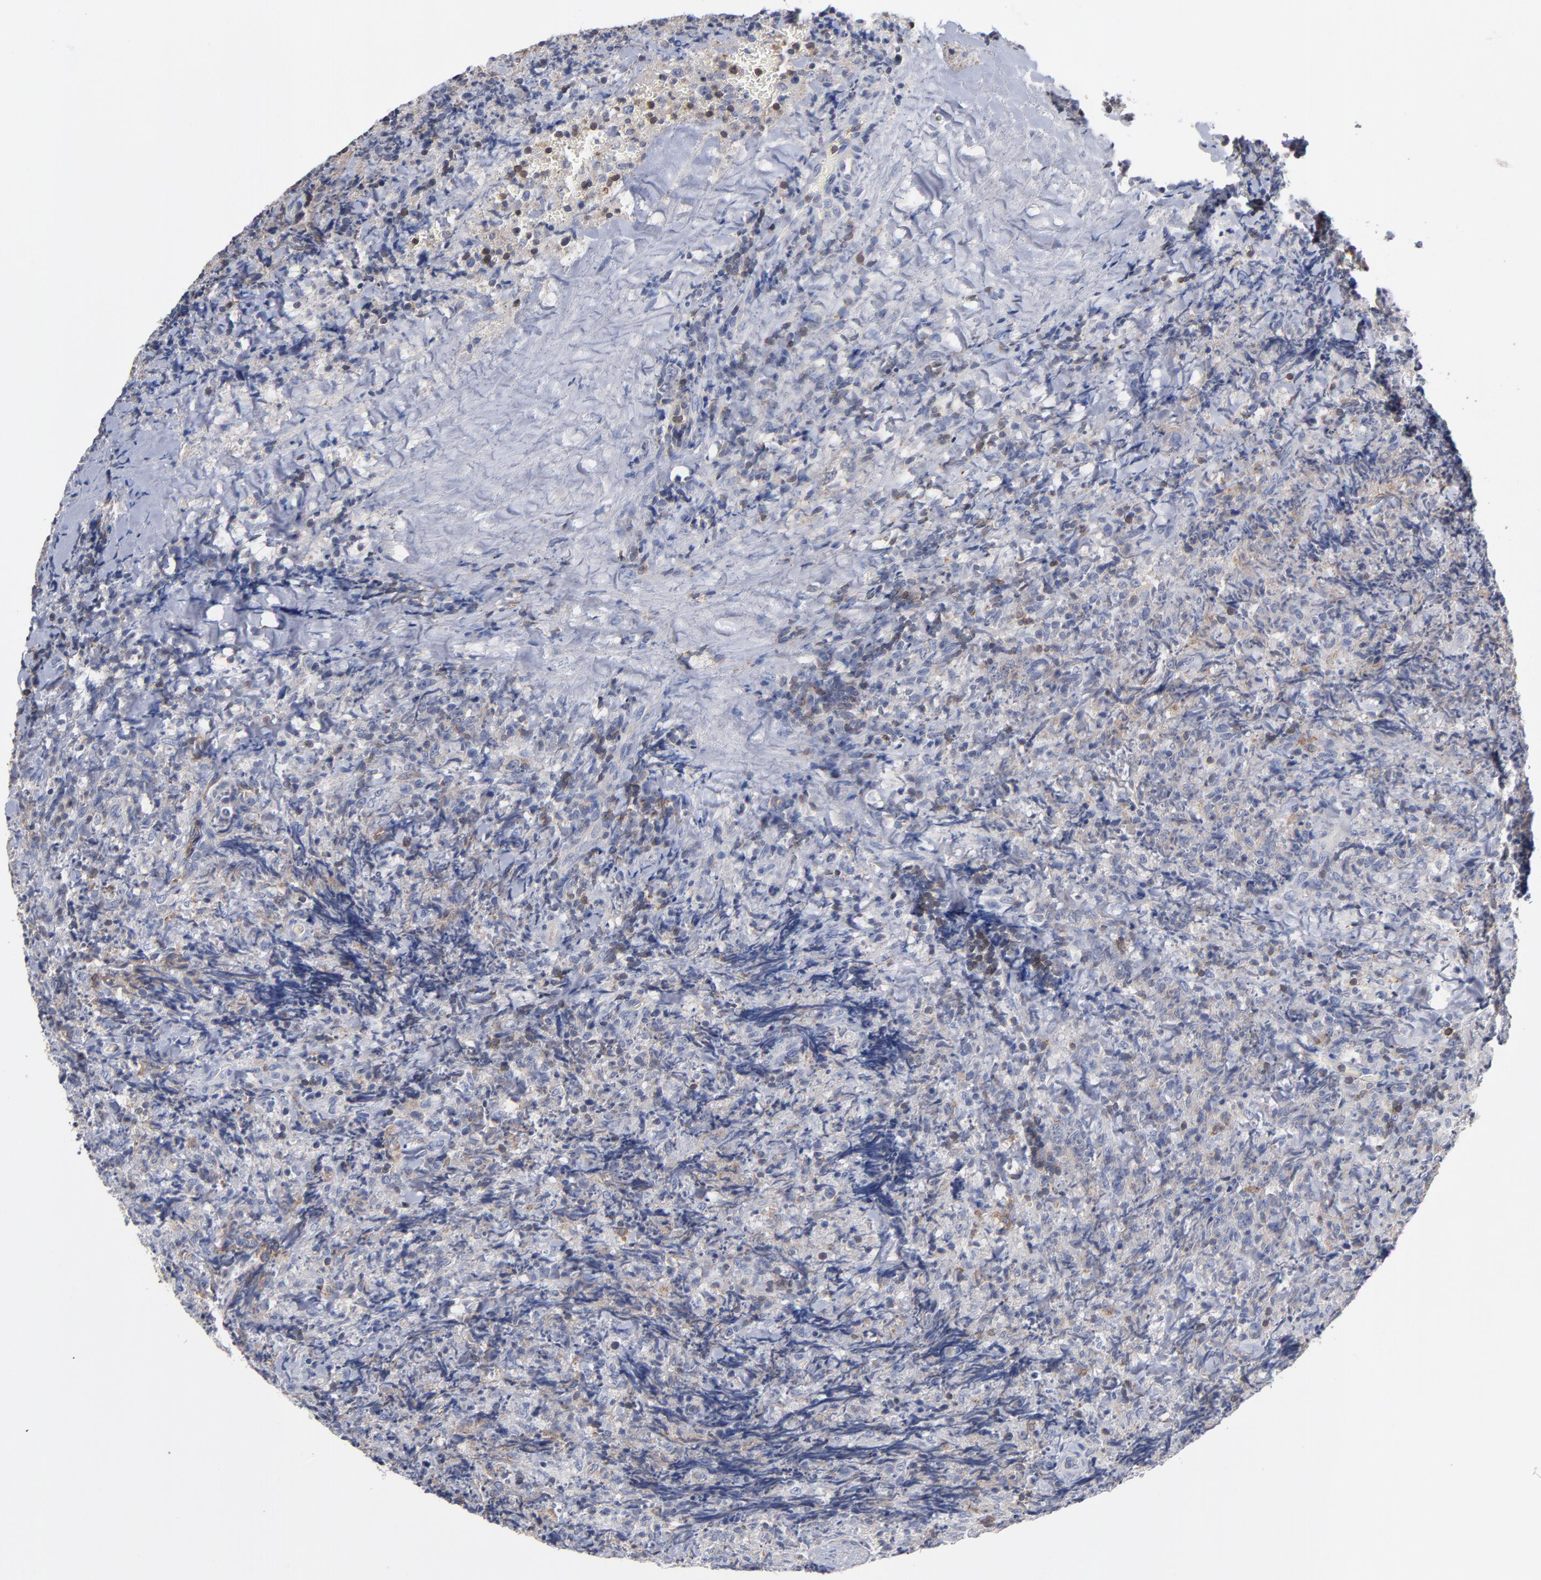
{"staining": {"intensity": "weak", "quantity": ">75%", "location": "cytoplasmic/membranous"}, "tissue": "lymphoma", "cell_type": "Tumor cells", "image_type": "cancer", "snomed": [{"axis": "morphology", "description": "Malignant lymphoma, non-Hodgkin's type, High grade"}, {"axis": "topography", "description": "Tonsil"}], "caption": "Brown immunohistochemical staining in human lymphoma exhibits weak cytoplasmic/membranous positivity in about >75% of tumor cells. The staining was performed using DAB (3,3'-diaminobenzidine) to visualize the protein expression in brown, while the nuclei were stained in blue with hematoxylin (Magnification: 20x).", "gene": "PDLIM2", "patient": {"sex": "female", "age": 36}}